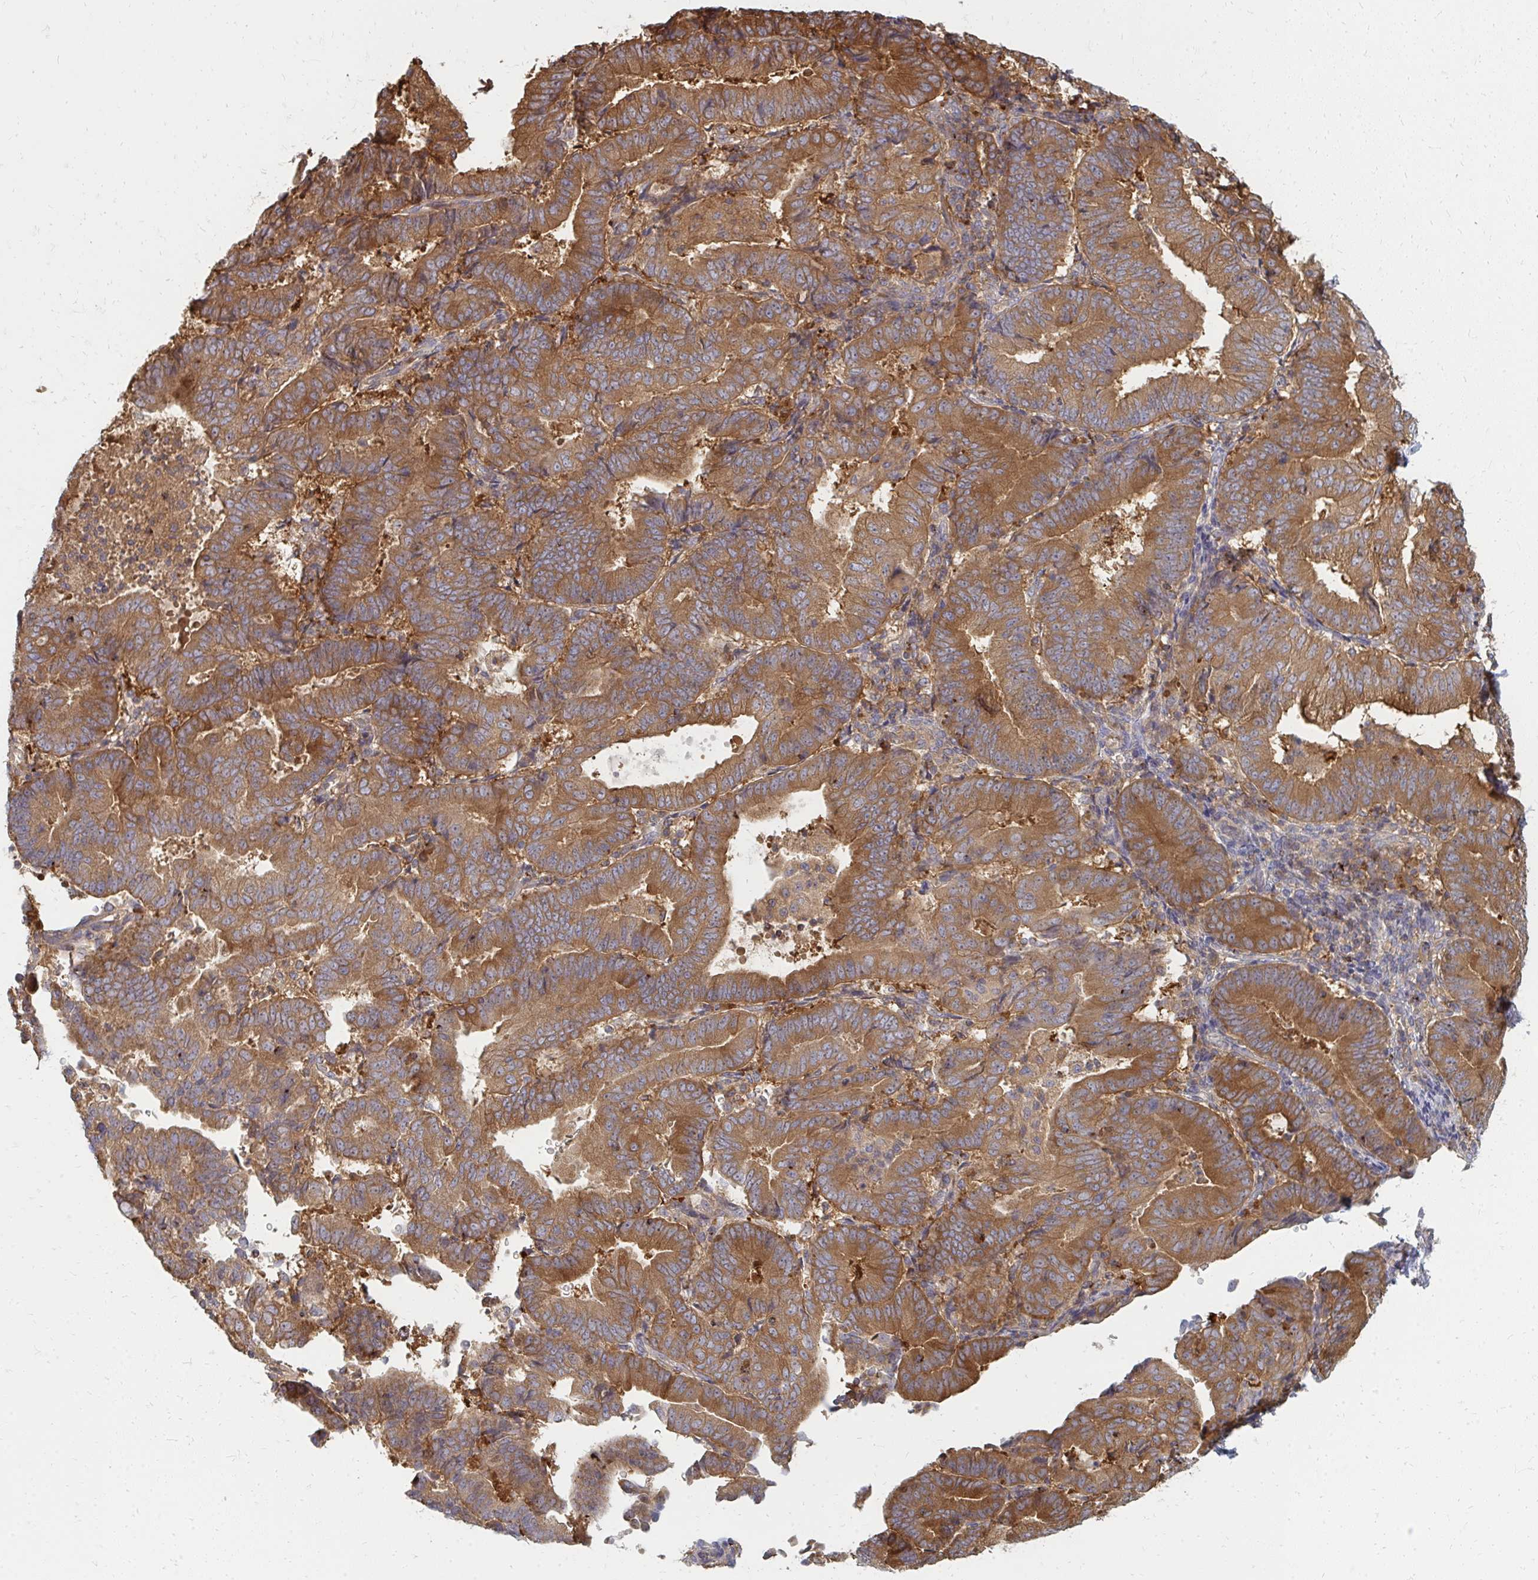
{"staining": {"intensity": "moderate", "quantity": ">75%", "location": "cytoplasmic/membranous"}, "tissue": "endometrial cancer", "cell_type": "Tumor cells", "image_type": "cancer", "snomed": [{"axis": "morphology", "description": "Adenocarcinoma, NOS"}, {"axis": "topography", "description": "Endometrium"}], "caption": "Endometrial cancer was stained to show a protein in brown. There is medium levels of moderate cytoplasmic/membranous positivity in about >75% of tumor cells.", "gene": "ZNF285", "patient": {"sex": "female", "age": 70}}